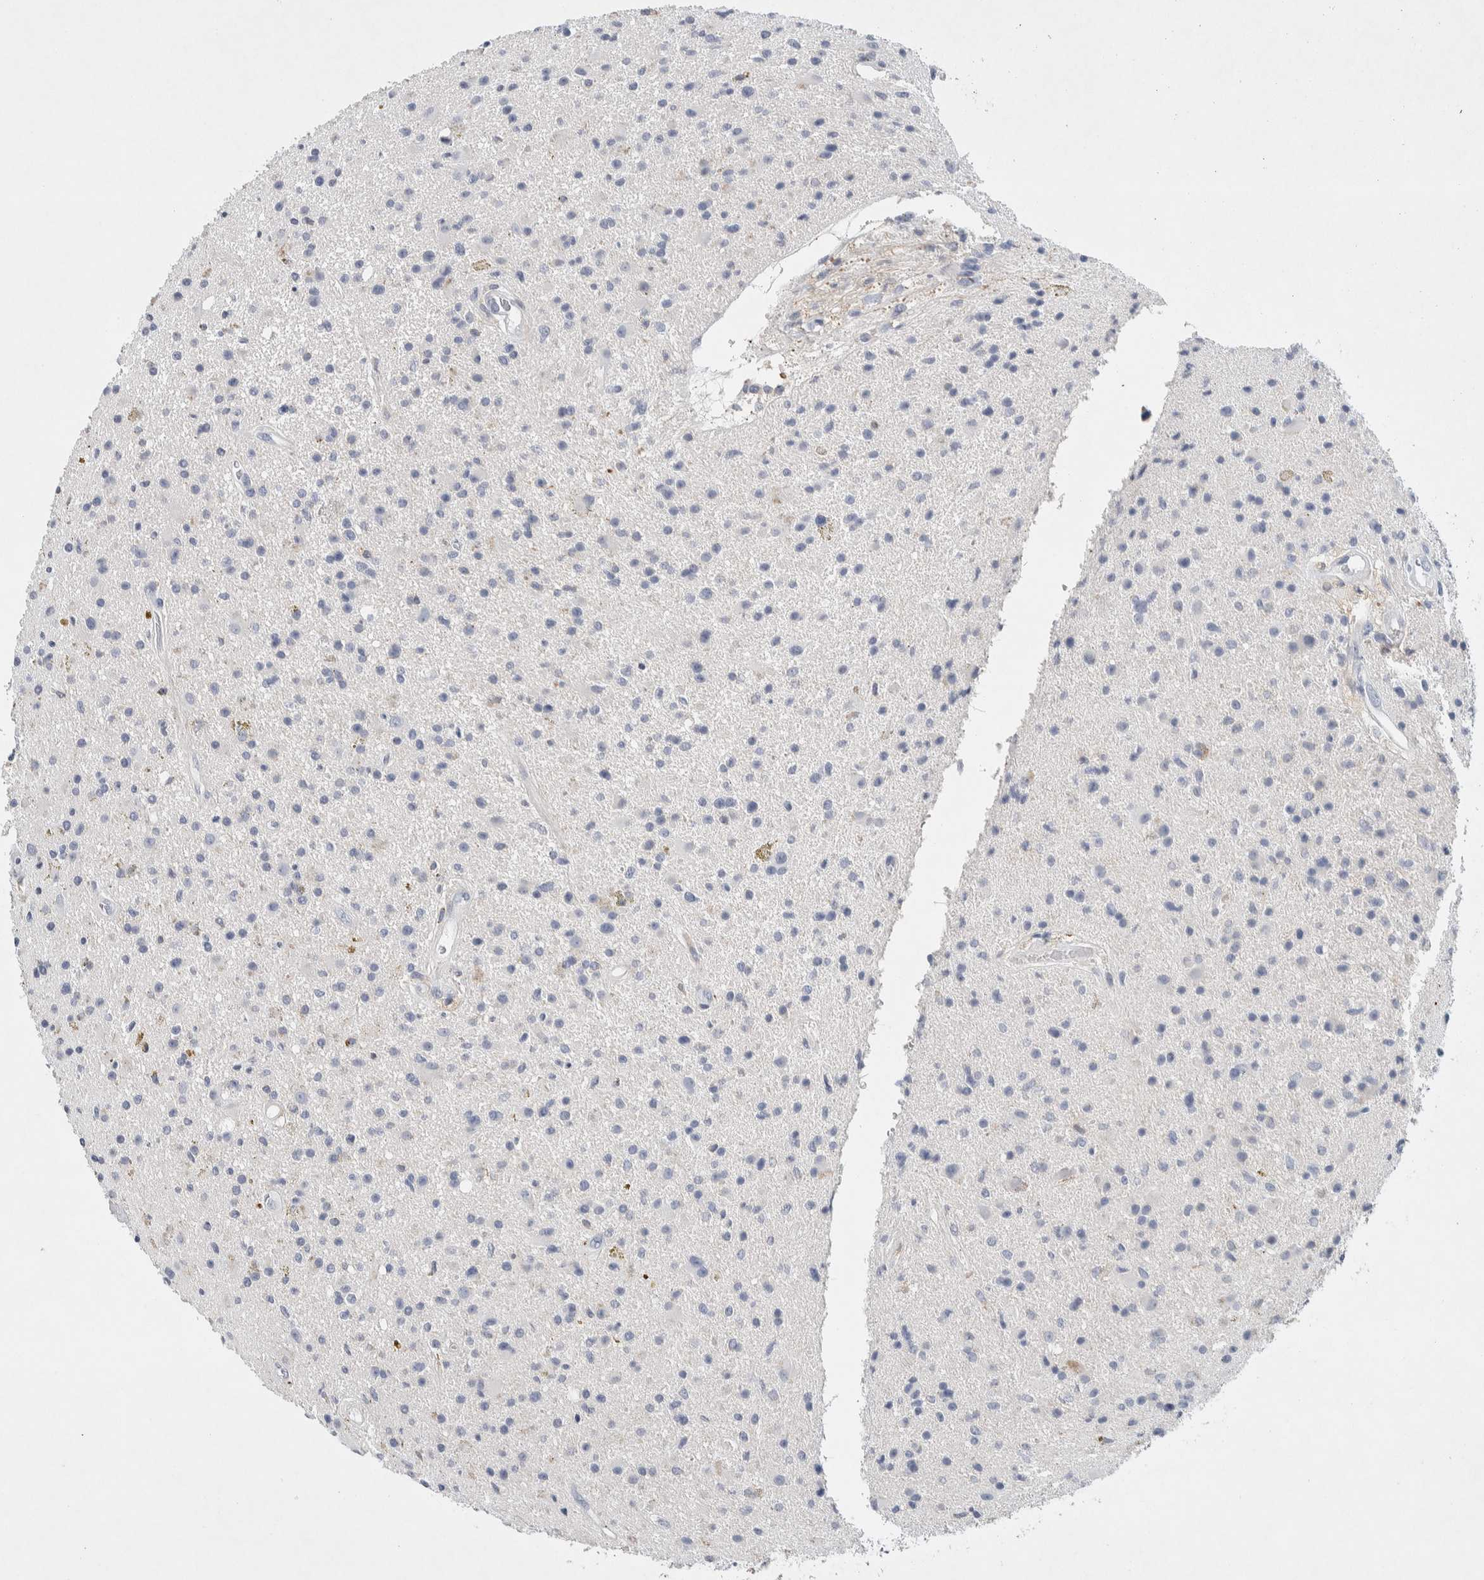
{"staining": {"intensity": "negative", "quantity": "none", "location": "none"}, "tissue": "glioma", "cell_type": "Tumor cells", "image_type": "cancer", "snomed": [{"axis": "morphology", "description": "Glioma, malignant, High grade"}, {"axis": "topography", "description": "Brain"}], "caption": "A micrograph of human glioma is negative for staining in tumor cells.", "gene": "NCF2", "patient": {"sex": "male", "age": 33}}